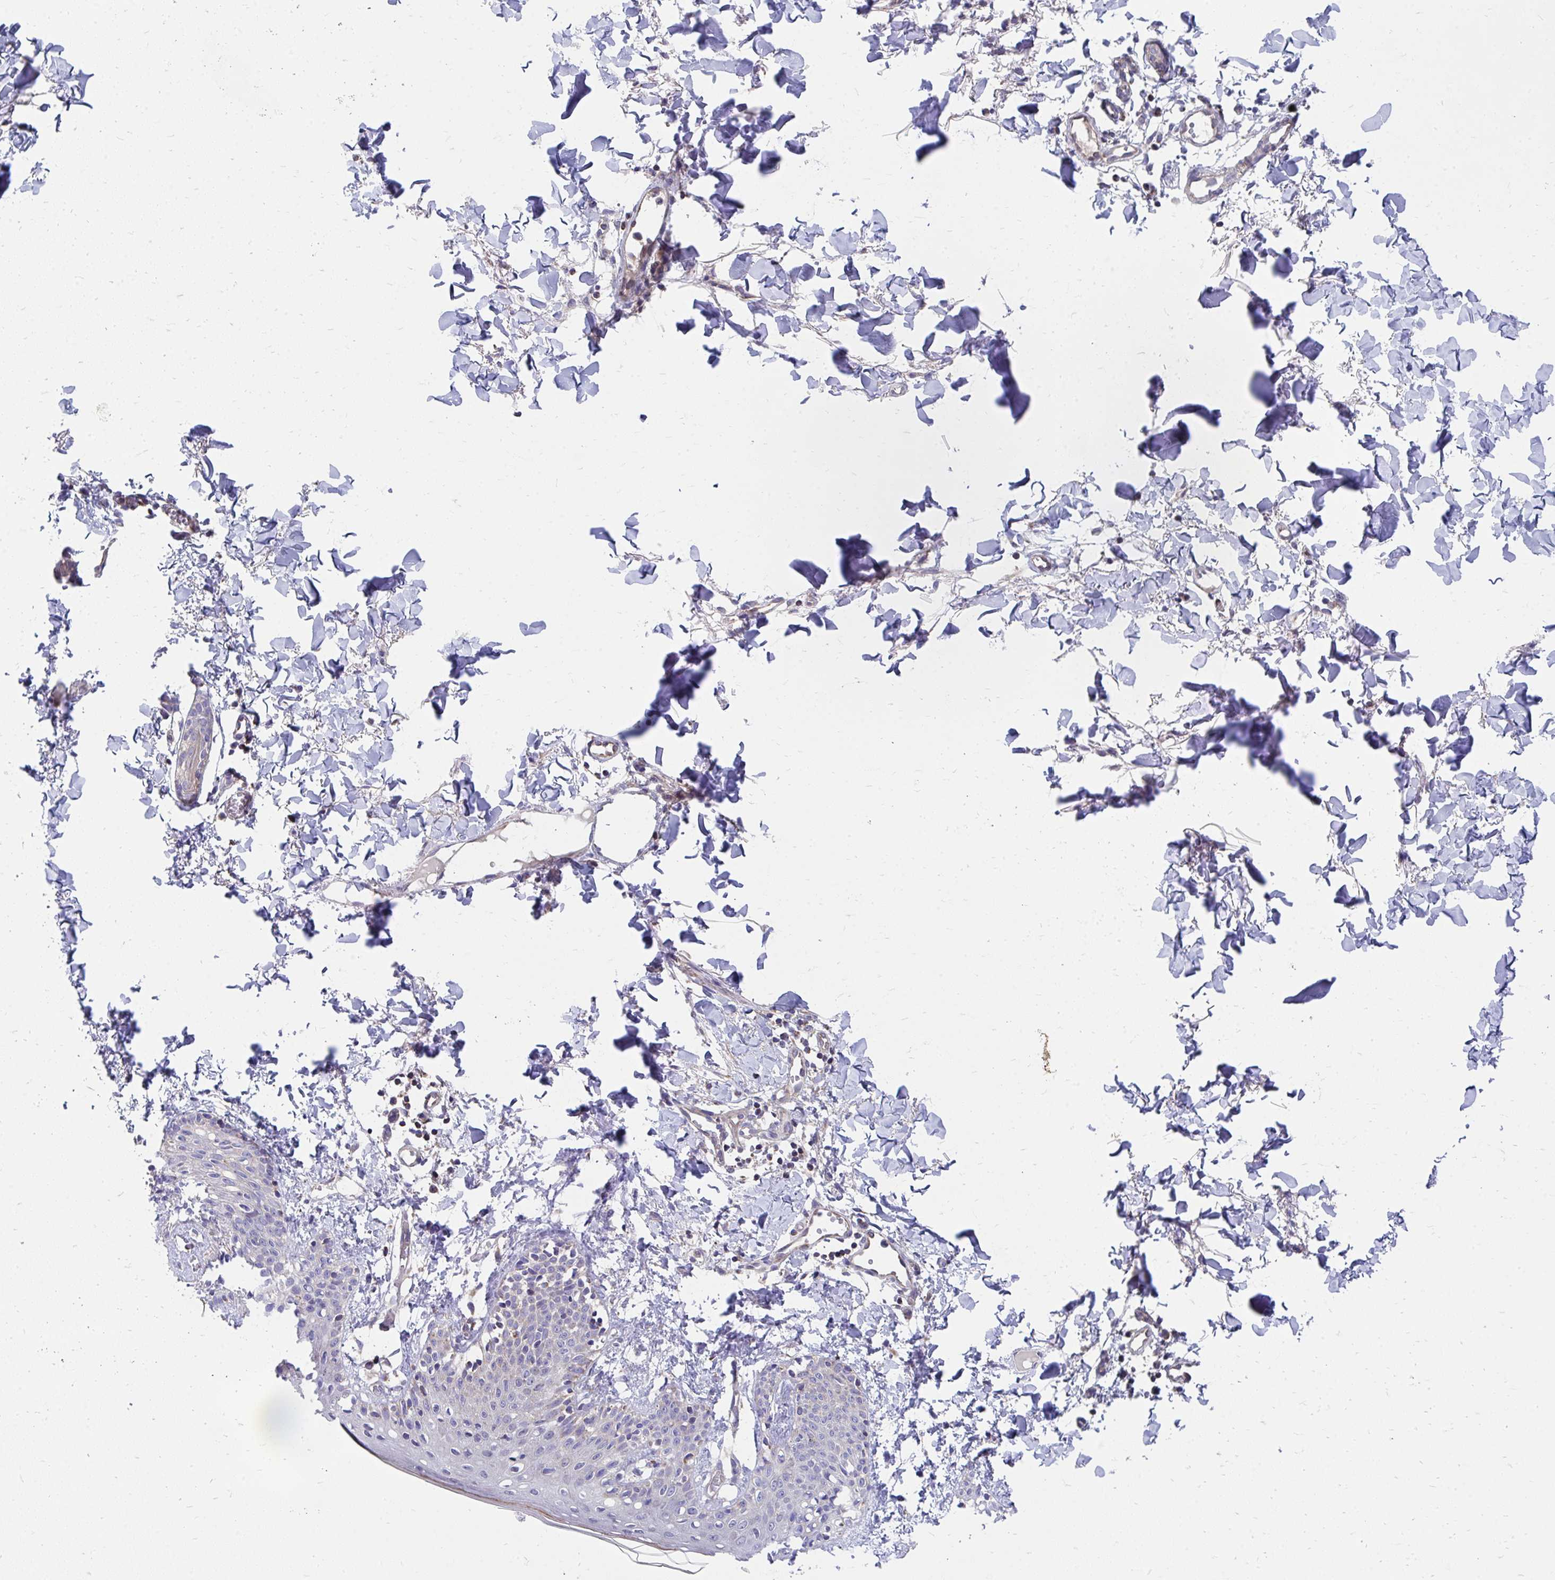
{"staining": {"intensity": "weak", "quantity": ">75%", "location": "cytoplasmic/membranous"}, "tissue": "skin", "cell_type": "Fibroblasts", "image_type": "normal", "snomed": [{"axis": "morphology", "description": "Normal tissue, NOS"}, {"axis": "topography", "description": "Skin"}], "caption": "Skin stained with DAB immunohistochemistry (IHC) shows low levels of weak cytoplasmic/membranous expression in approximately >75% of fibroblasts. The protein is stained brown, and the nuclei are stained in blue (DAB (3,3'-diaminobenzidine) IHC with brightfield microscopy, high magnification).", "gene": "FHIP1B", "patient": {"sex": "male", "age": 16}}